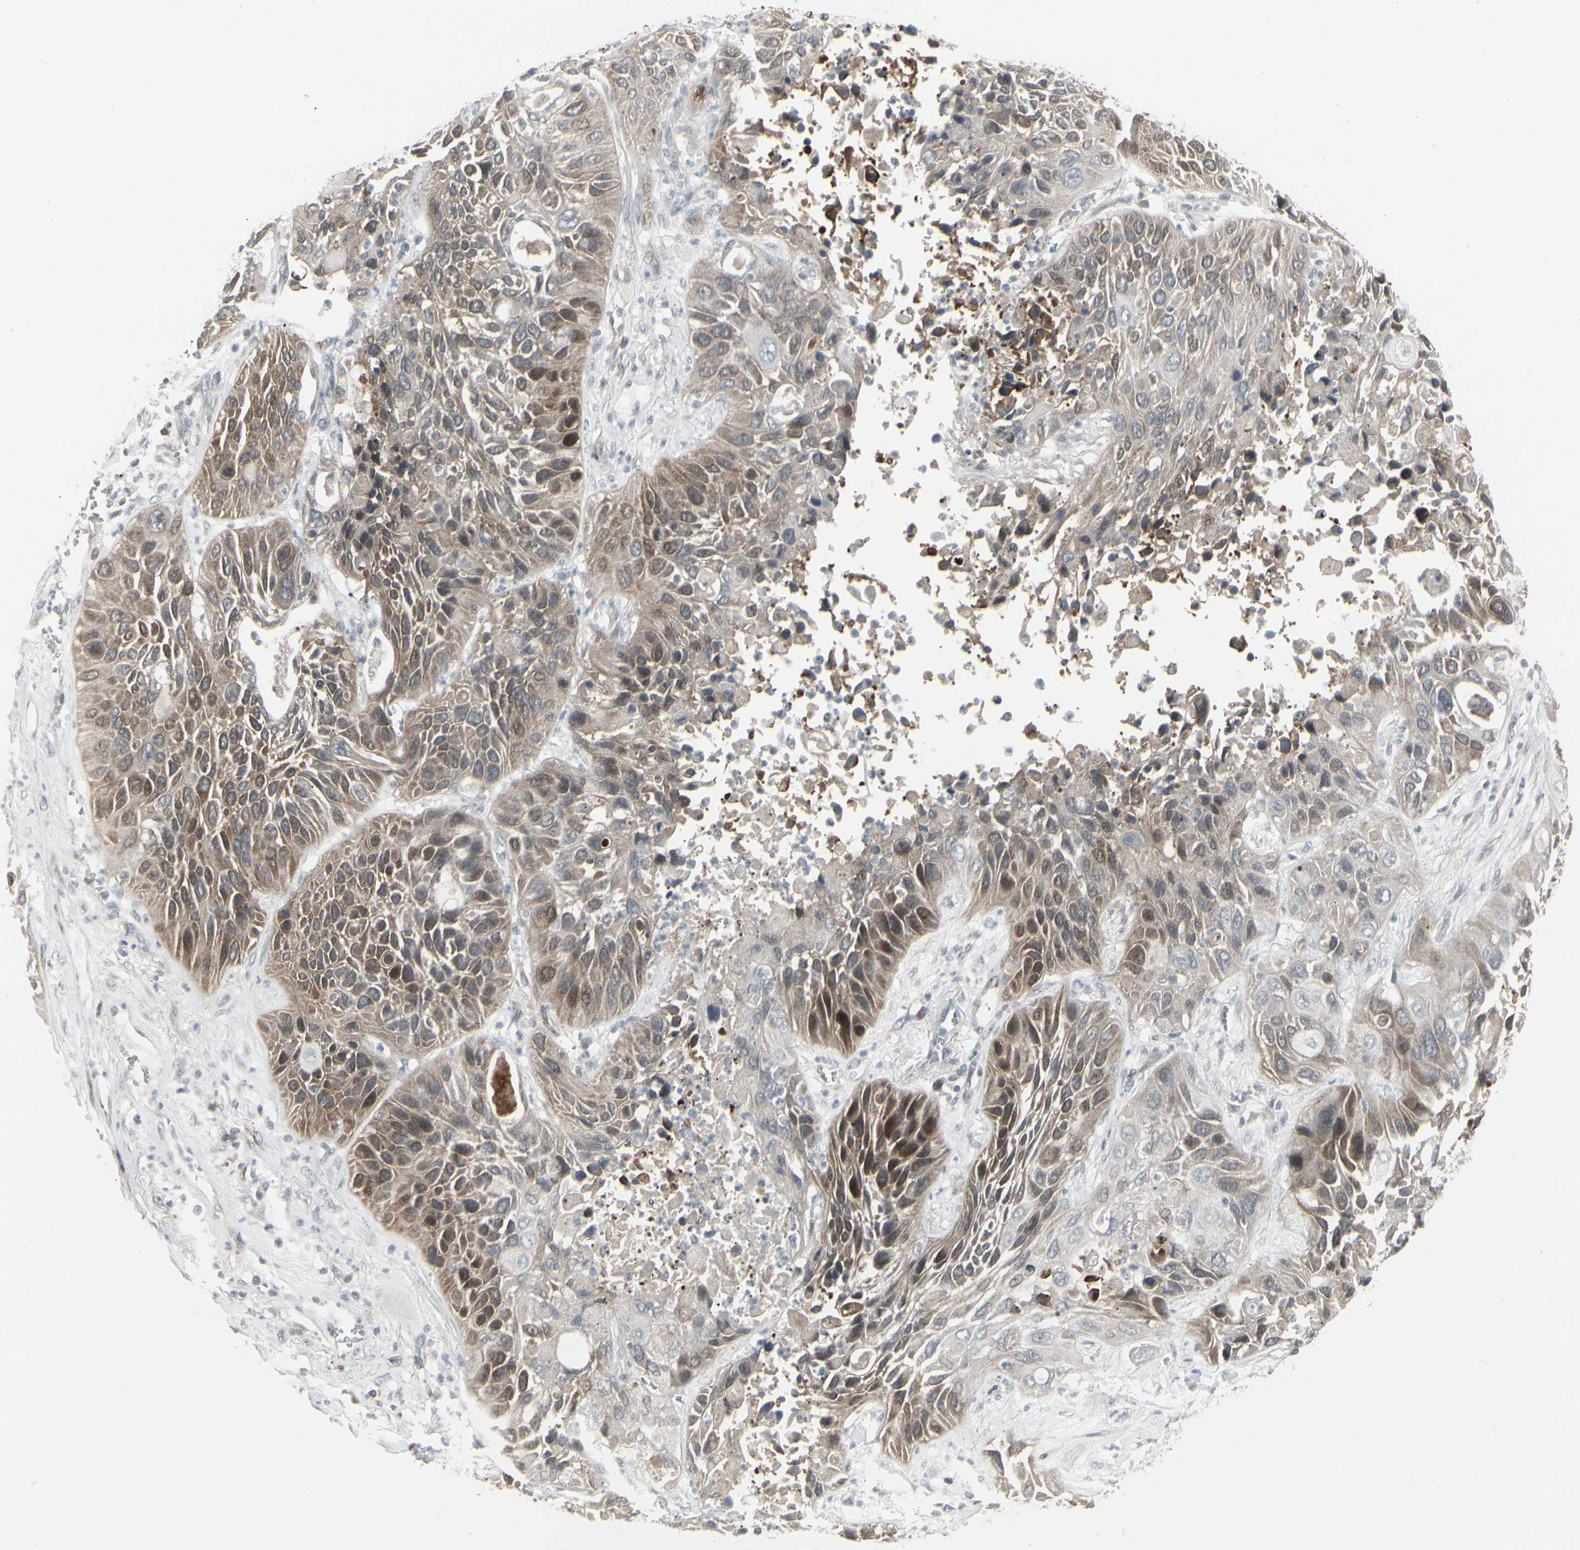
{"staining": {"intensity": "moderate", "quantity": ">75%", "location": "cytoplasmic/membranous"}, "tissue": "lung cancer", "cell_type": "Tumor cells", "image_type": "cancer", "snomed": [{"axis": "morphology", "description": "Squamous cell carcinoma, NOS"}, {"axis": "topography", "description": "Lung"}], "caption": "Moderate cytoplasmic/membranous expression is present in approximately >75% of tumor cells in squamous cell carcinoma (lung).", "gene": "IGFBP6", "patient": {"sex": "female", "age": 76}}